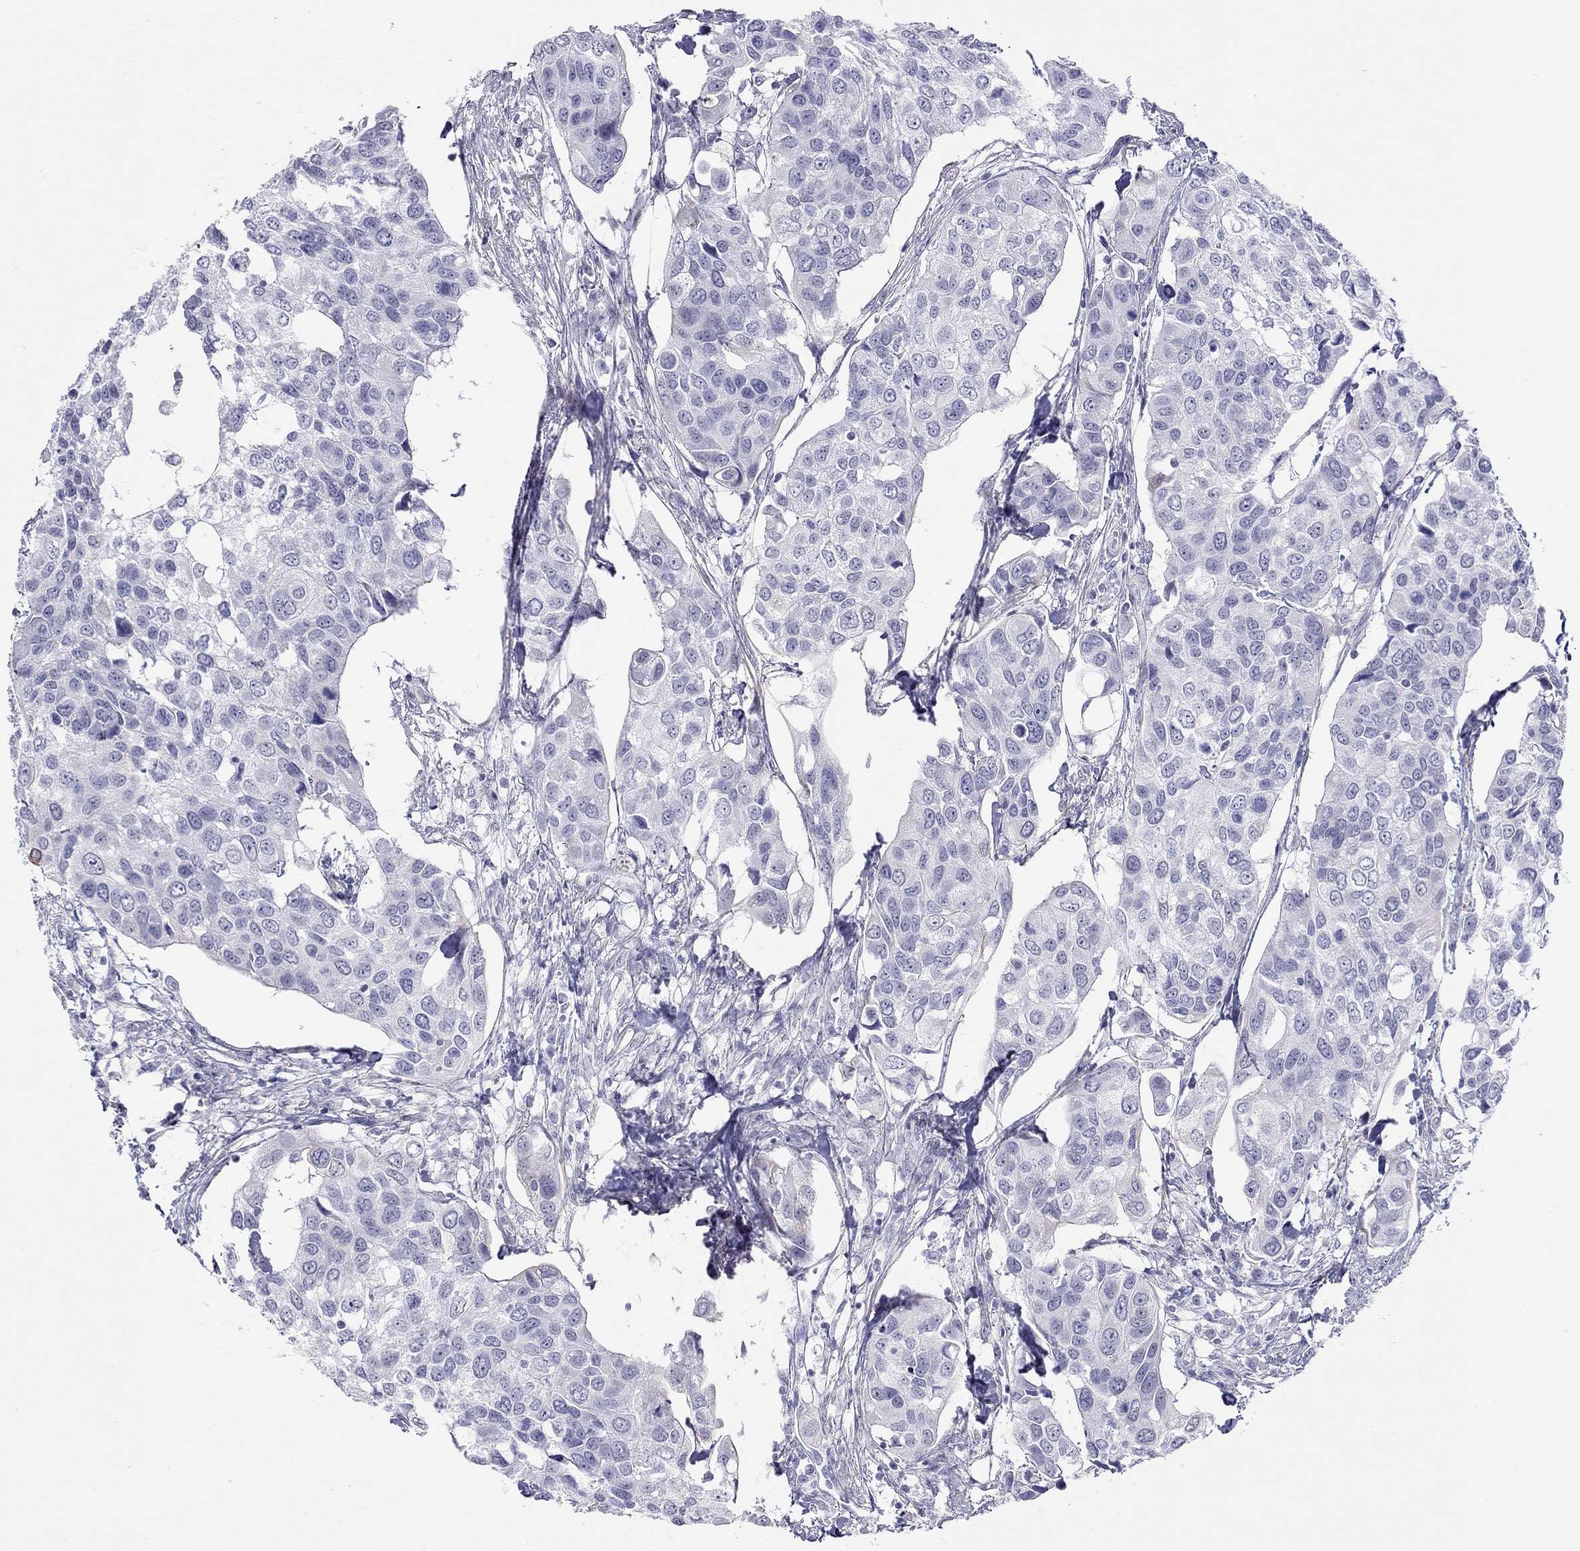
{"staining": {"intensity": "negative", "quantity": "none", "location": "none"}, "tissue": "urothelial cancer", "cell_type": "Tumor cells", "image_type": "cancer", "snomed": [{"axis": "morphology", "description": "Urothelial carcinoma, High grade"}, {"axis": "topography", "description": "Urinary bladder"}], "caption": "This is an immunohistochemistry (IHC) micrograph of urothelial cancer. There is no expression in tumor cells.", "gene": "MYMX", "patient": {"sex": "male", "age": 60}}